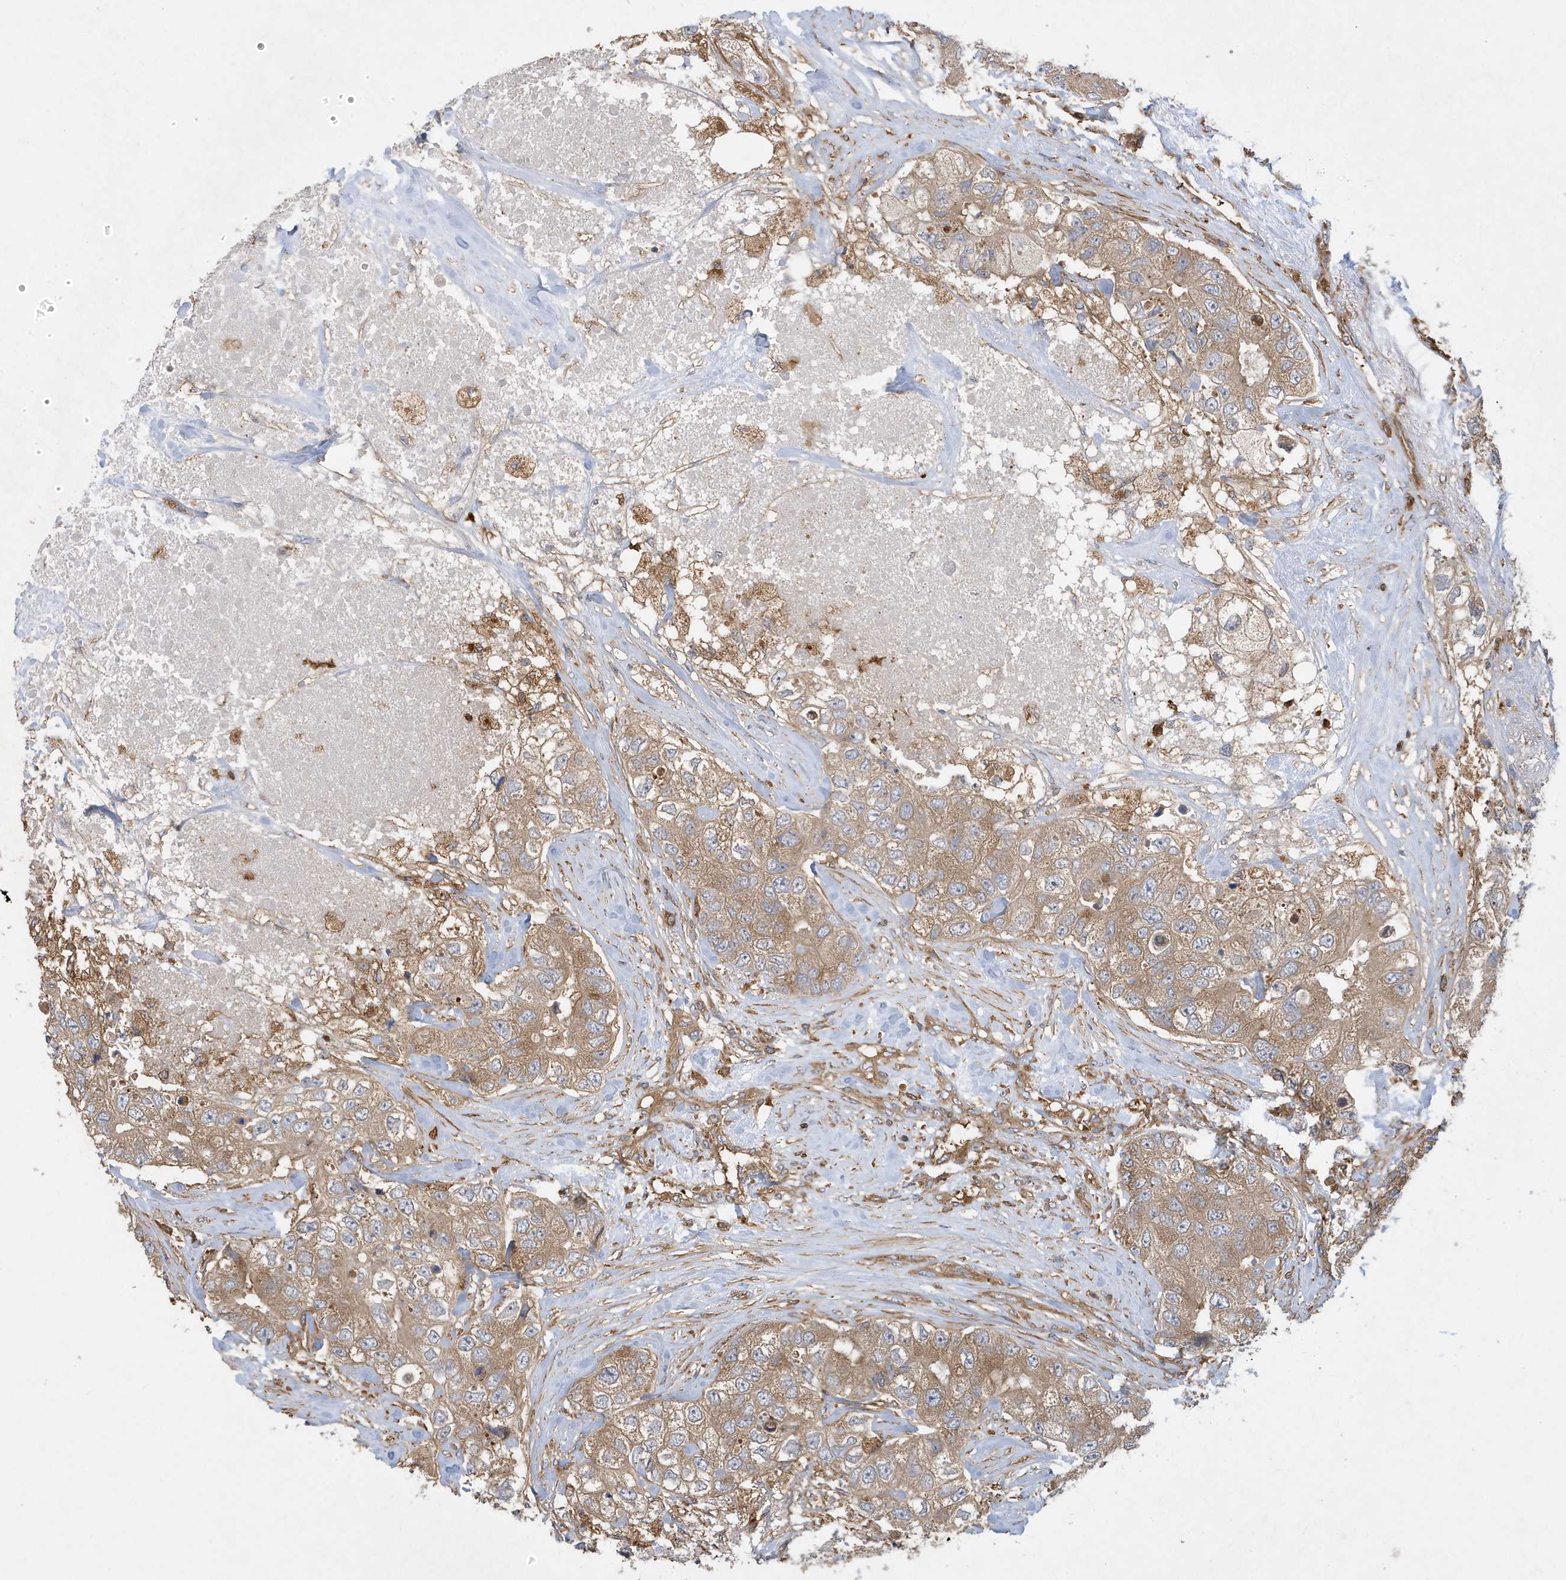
{"staining": {"intensity": "moderate", "quantity": ">75%", "location": "cytoplasmic/membranous"}, "tissue": "breast cancer", "cell_type": "Tumor cells", "image_type": "cancer", "snomed": [{"axis": "morphology", "description": "Duct carcinoma"}, {"axis": "topography", "description": "Breast"}], "caption": "Human invasive ductal carcinoma (breast) stained with a brown dye shows moderate cytoplasmic/membranous positive positivity in approximately >75% of tumor cells.", "gene": "LAPTM4A", "patient": {"sex": "female", "age": 62}}